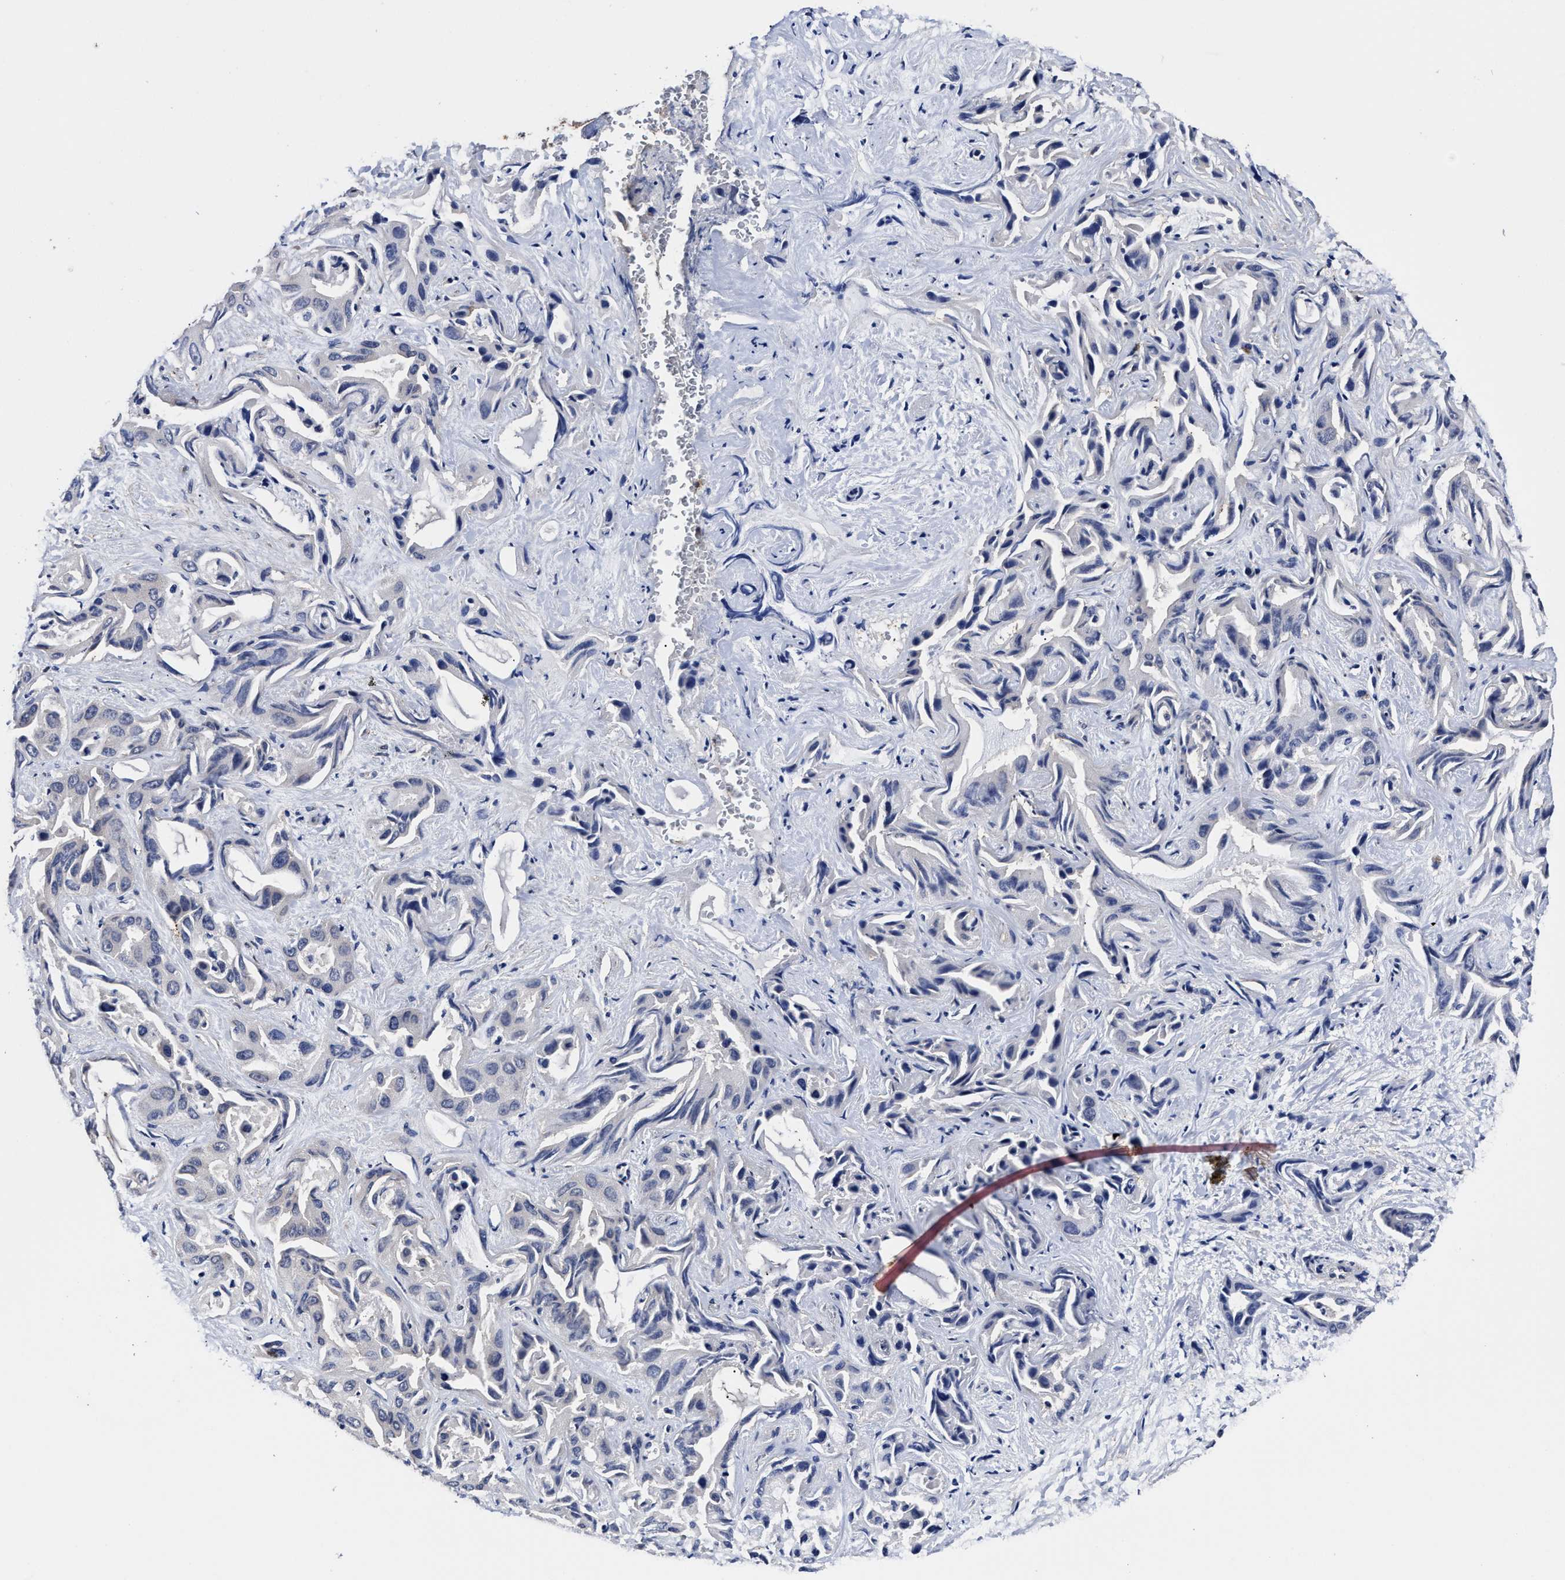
{"staining": {"intensity": "weak", "quantity": "<25%", "location": "cytoplasmic/membranous"}, "tissue": "liver cancer", "cell_type": "Tumor cells", "image_type": "cancer", "snomed": [{"axis": "morphology", "description": "Cholangiocarcinoma"}, {"axis": "topography", "description": "Liver"}], "caption": "The histopathology image displays no staining of tumor cells in liver cholangiocarcinoma. (Immunohistochemistry (ihc), brightfield microscopy, high magnification).", "gene": "AVEN", "patient": {"sex": "female", "age": 52}}